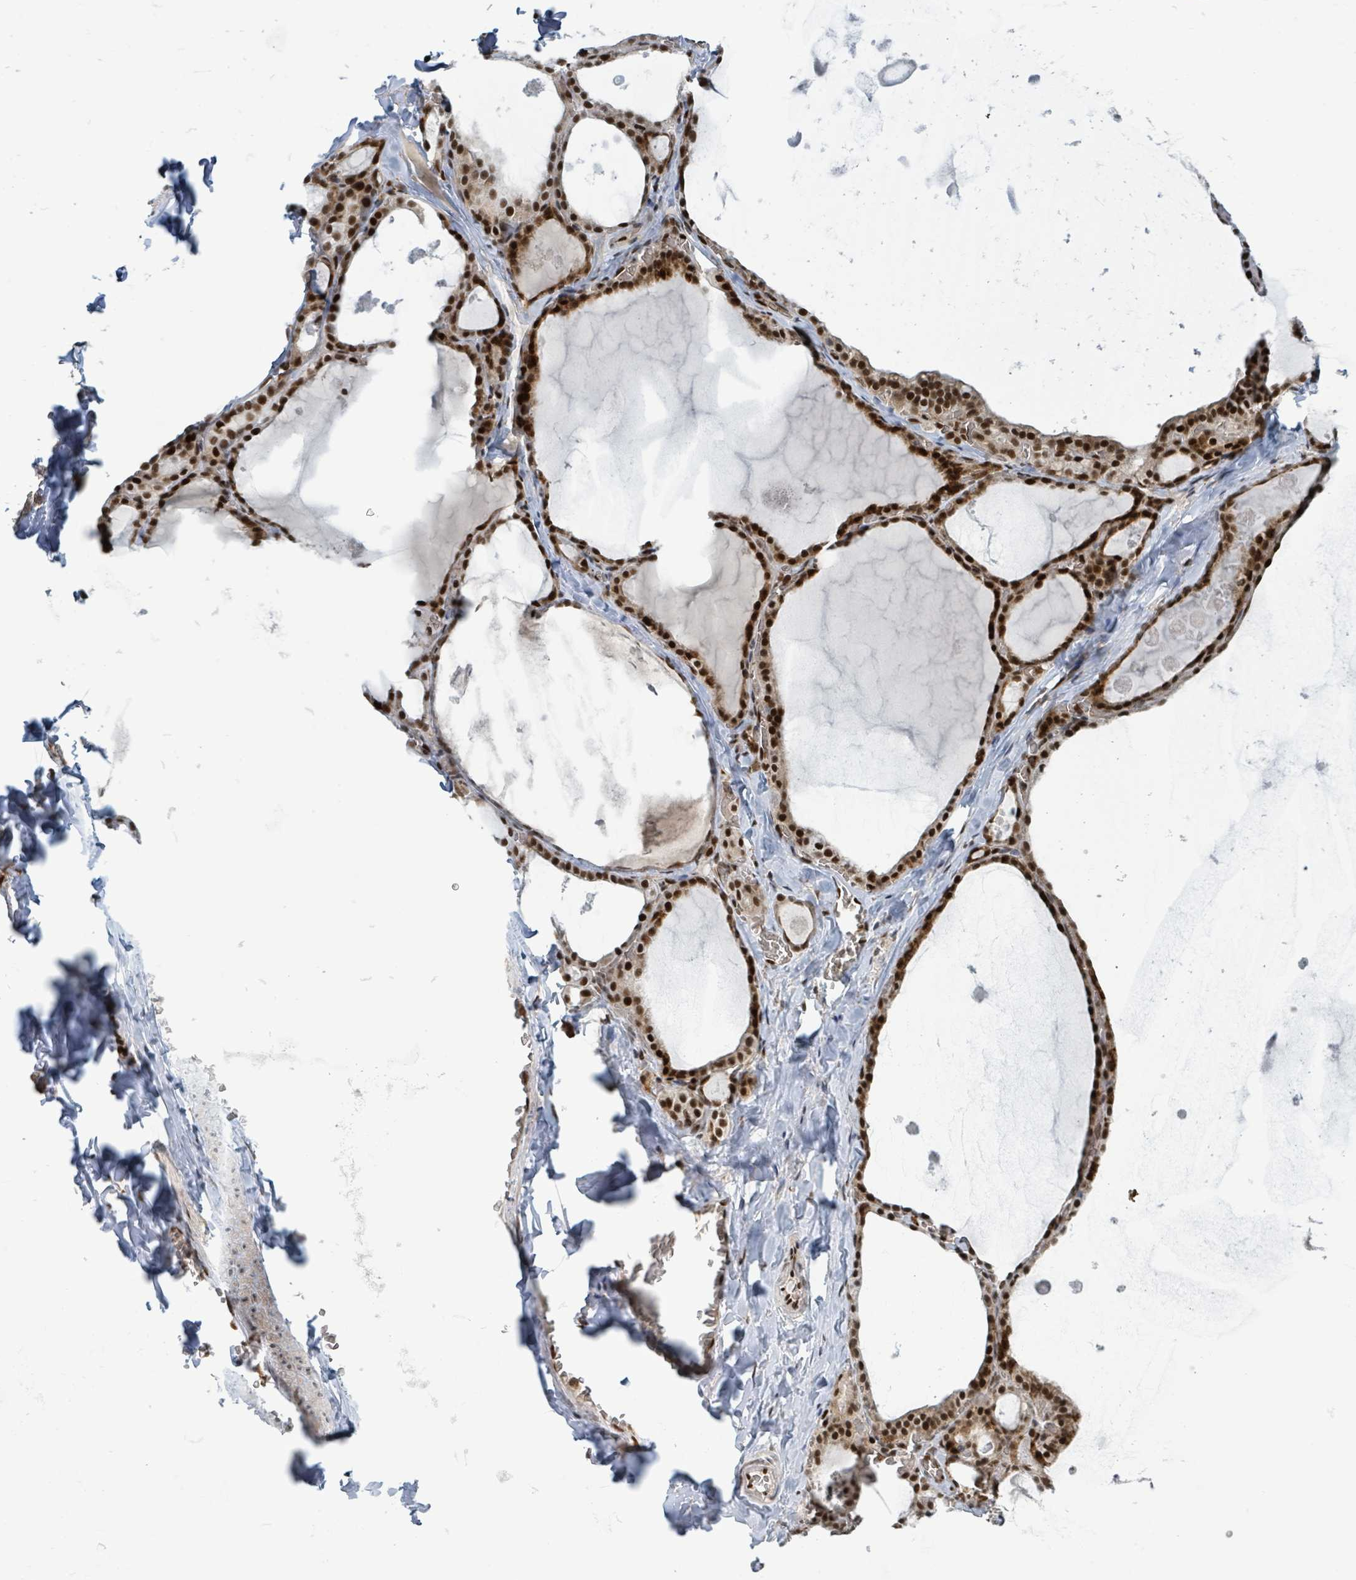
{"staining": {"intensity": "strong", "quantity": ">75%", "location": "nuclear"}, "tissue": "thyroid gland", "cell_type": "Glandular cells", "image_type": "normal", "snomed": [{"axis": "morphology", "description": "Normal tissue, NOS"}, {"axis": "topography", "description": "Thyroid gland"}], "caption": "Strong nuclear positivity is present in about >75% of glandular cells in benign thyroid gland. The staining was performed using DAB, with brown indicating positive protein expression. Nuclei are stained blue with hematoxylin.", "gene": "KLF3", "patient": {"sex": "male", "age": 56}}